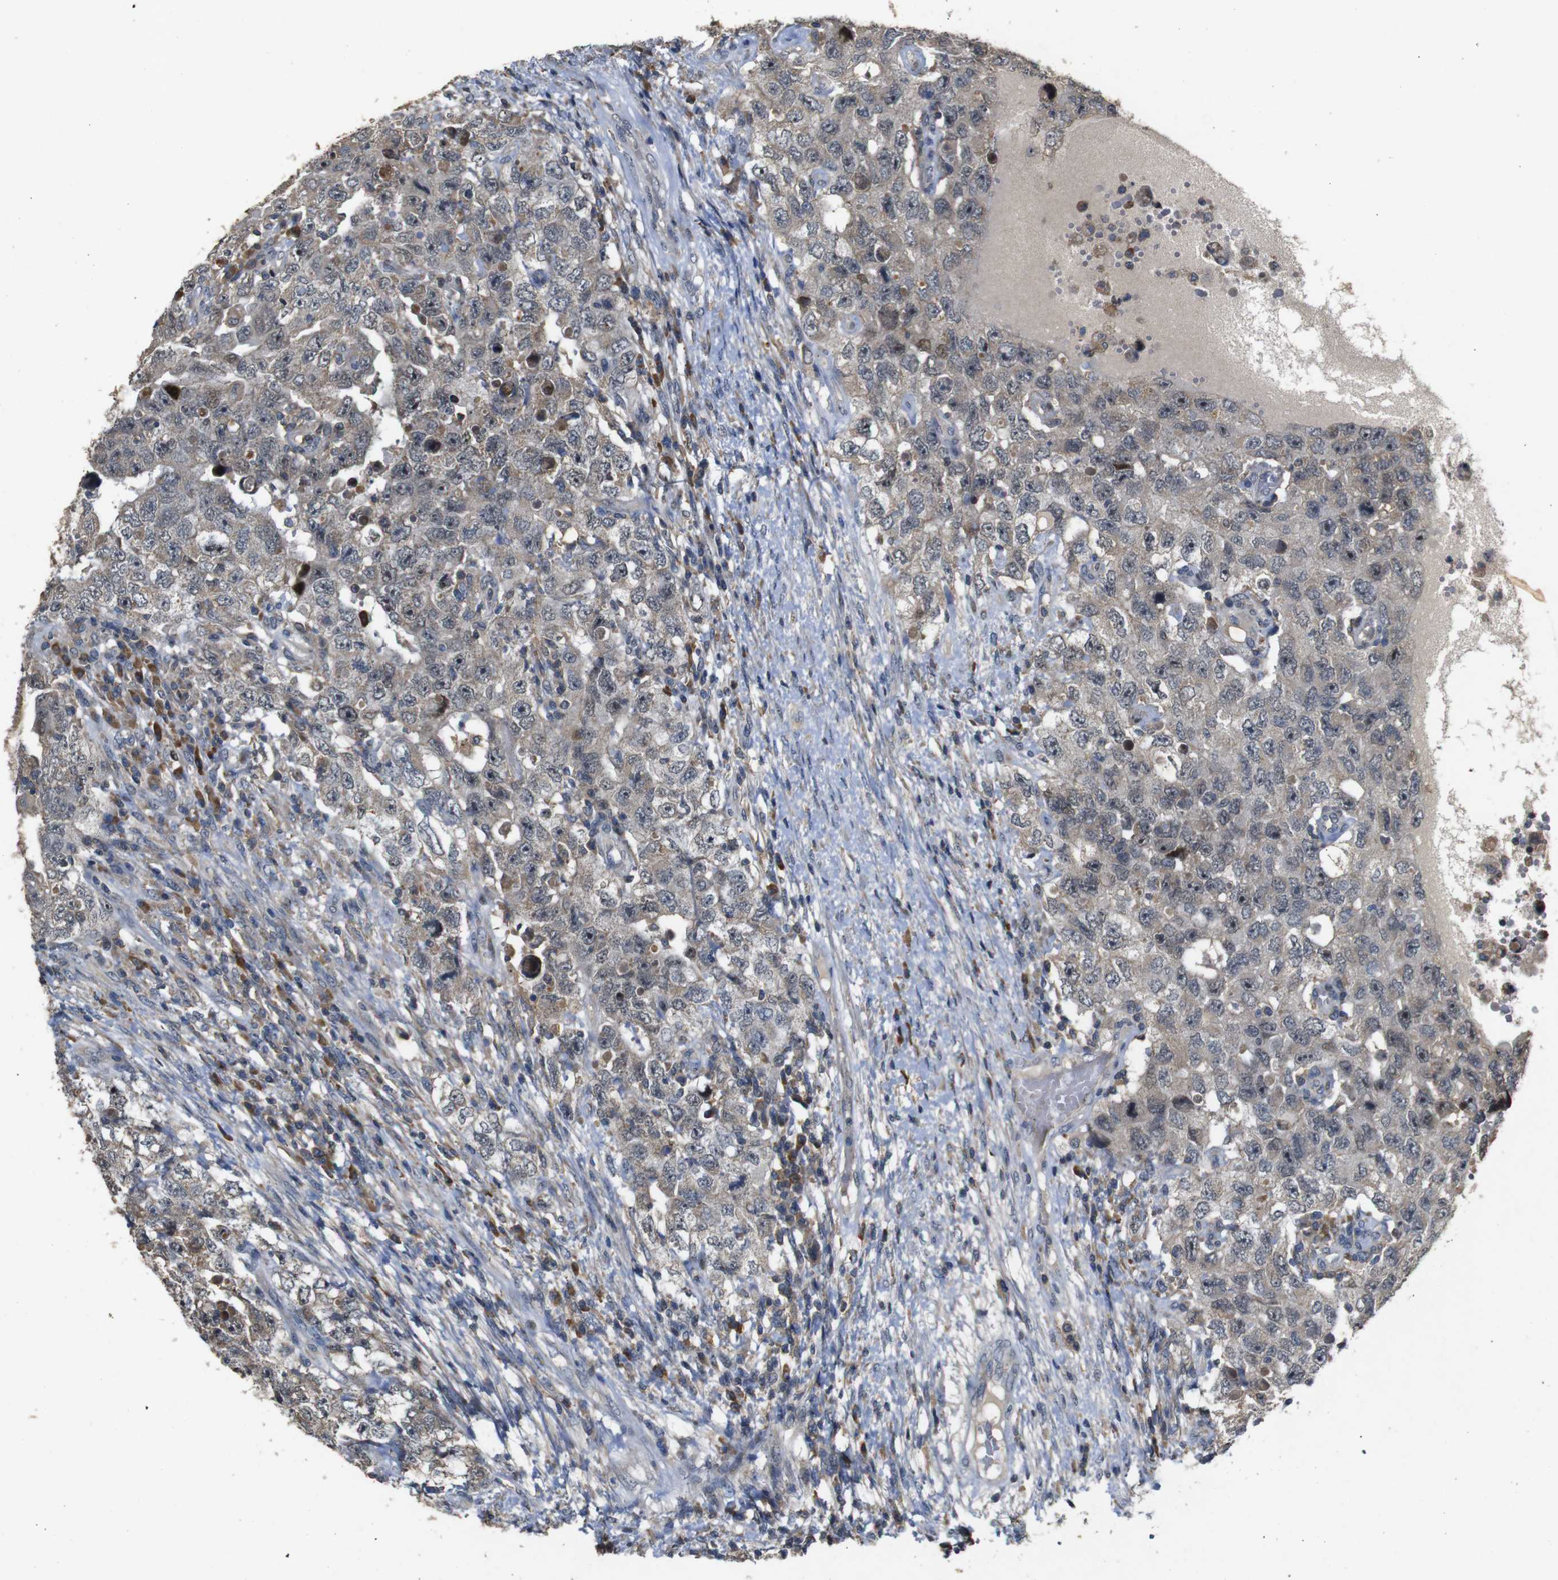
{"staining": {"intensity": "weak", "quantity": ">75%", "location": "cytoplasmic/membranous,nuclear"}, "tissue": "testis cancer", "cell_type": "Tumor cells", "image_type": "cancer", "snomed": [{"axis": "morphology", "description": "Carcinoma, Embryonal, NOS"}, {"axis": "topography", "description": "Testis"}], "caption": "Protein staining reveals weak cytoplasmic/membranous and nuclear staining in approximately >75% of tumor cells in testis embryonal carcinoma. (DAB (3,3'-diaminobenzidine) = brown stain, brightfield microscopy at high magnification).", "gene": "MAGI2", "patient": {"sex": "male", "age": 26}}